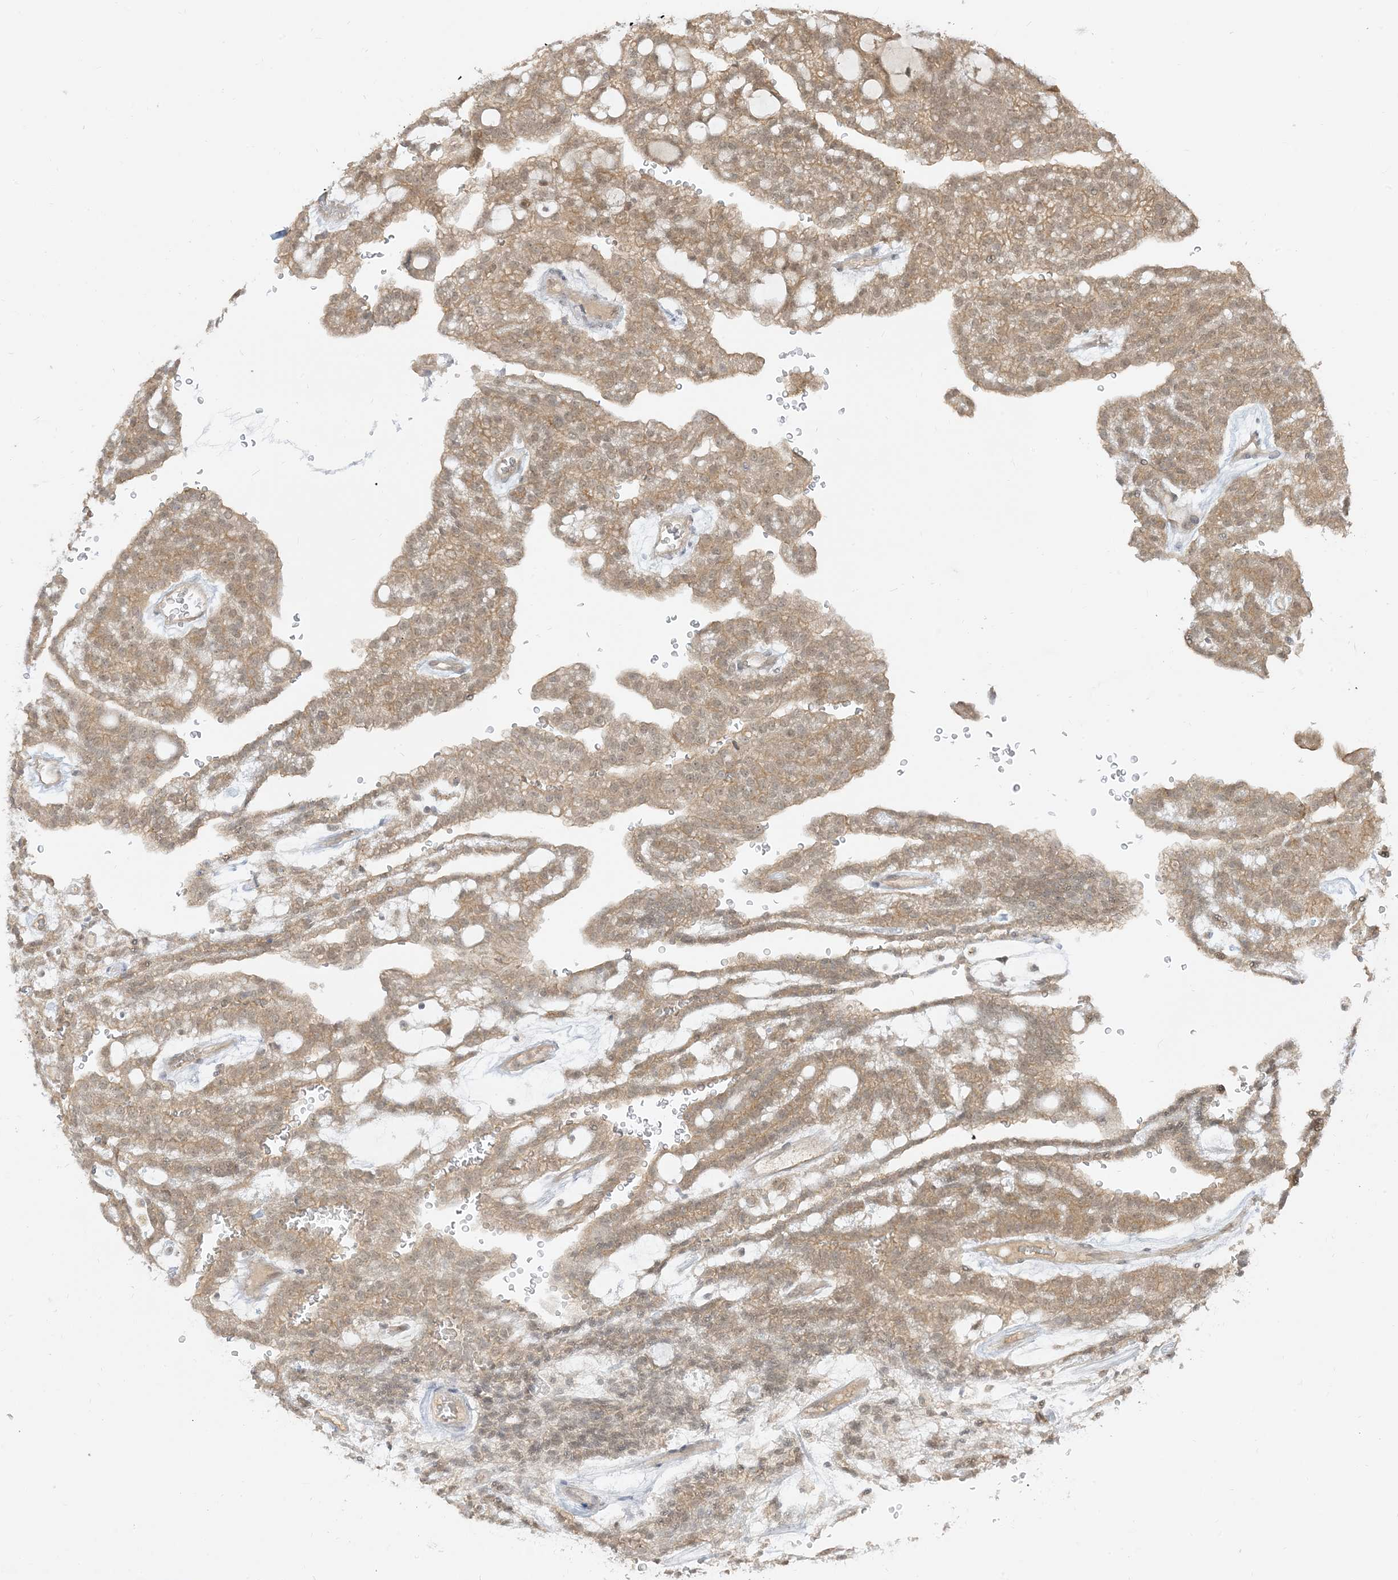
{"staining": {"intensity": "weak", "quantity": ">75%", "location": "cytoplasmic/membranous"}, "tissue": "renal cancer", "cell_type": "Tumor cells", "image_type": "cancer", "snomed": [{"axis": "morphology", "description": "Adenocarcinoma, NOS"}, {"axis": "topography", "description": "Kidney"}], "caption": "About >75% of tumor cells in adenocarcinoma (renal) show weak cytoplasmic/membranous protein staining as visualized by brown immunohistochemical staining.", "gene": "TBCC", "patient": {"sex": "male", "age": 63}}